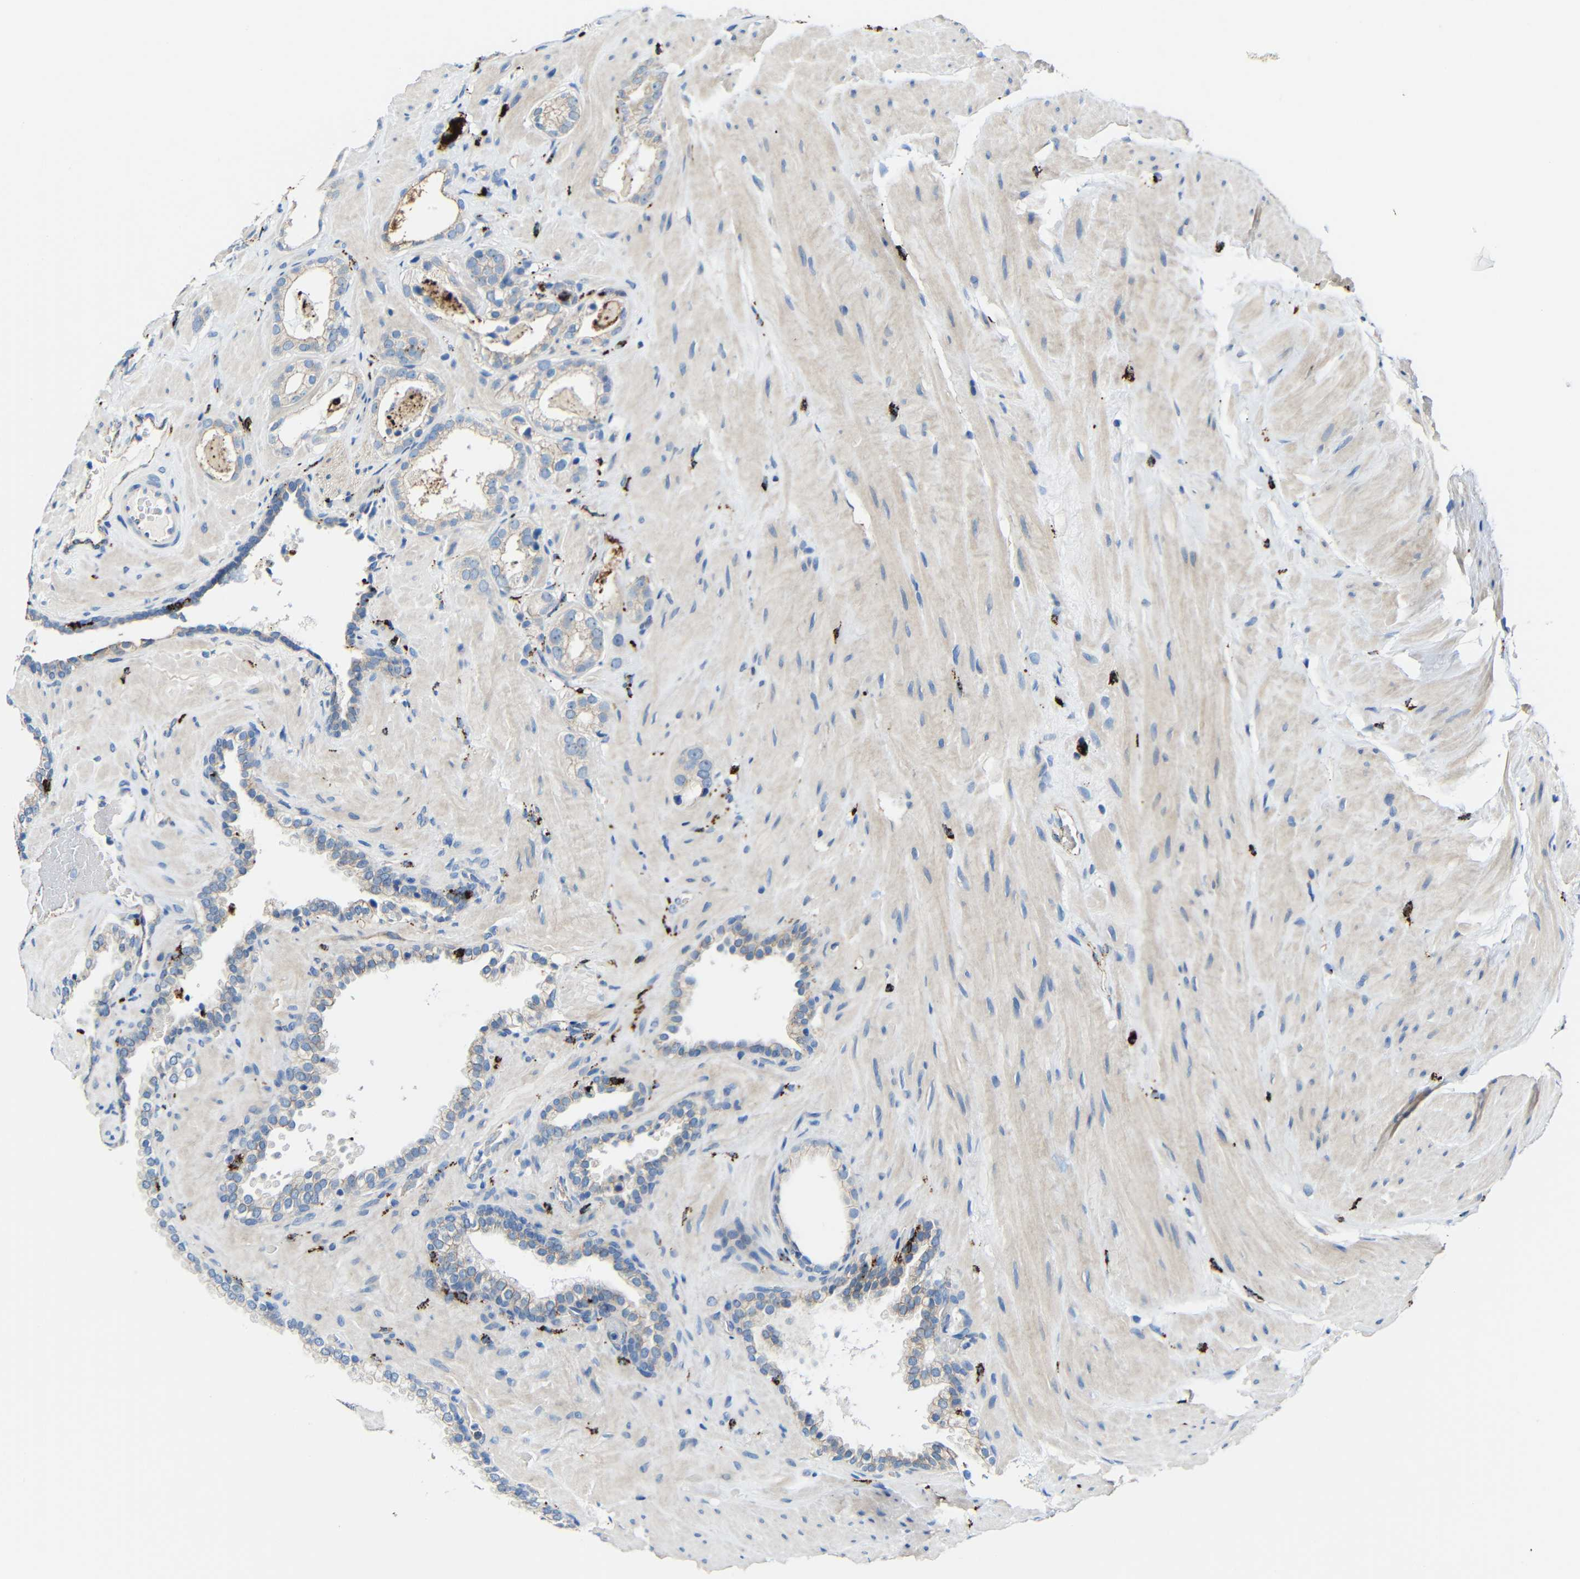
{"staining": {"intensity": "weak", "quantity": ">75%", "location": "cytoplasmic/membranous"}, "tissue": "prostate cancer", "cell_type": "Tumor cells", "image_type": "cancer", "snomed": [{"axis": "morphology", "description": "Adenocarcinoma, High grade"}, {"axis": "topography", "description": "Prostate"}], "caption": "Tumor cells reveal low levels of weak cytoplasmic/membranous positivity in approximately >75% of cells in prostate cancer (high-grade adenocarcinoma).", "gene": "HLA-DMA", "patient": {"sex": "male", "age": 64}}